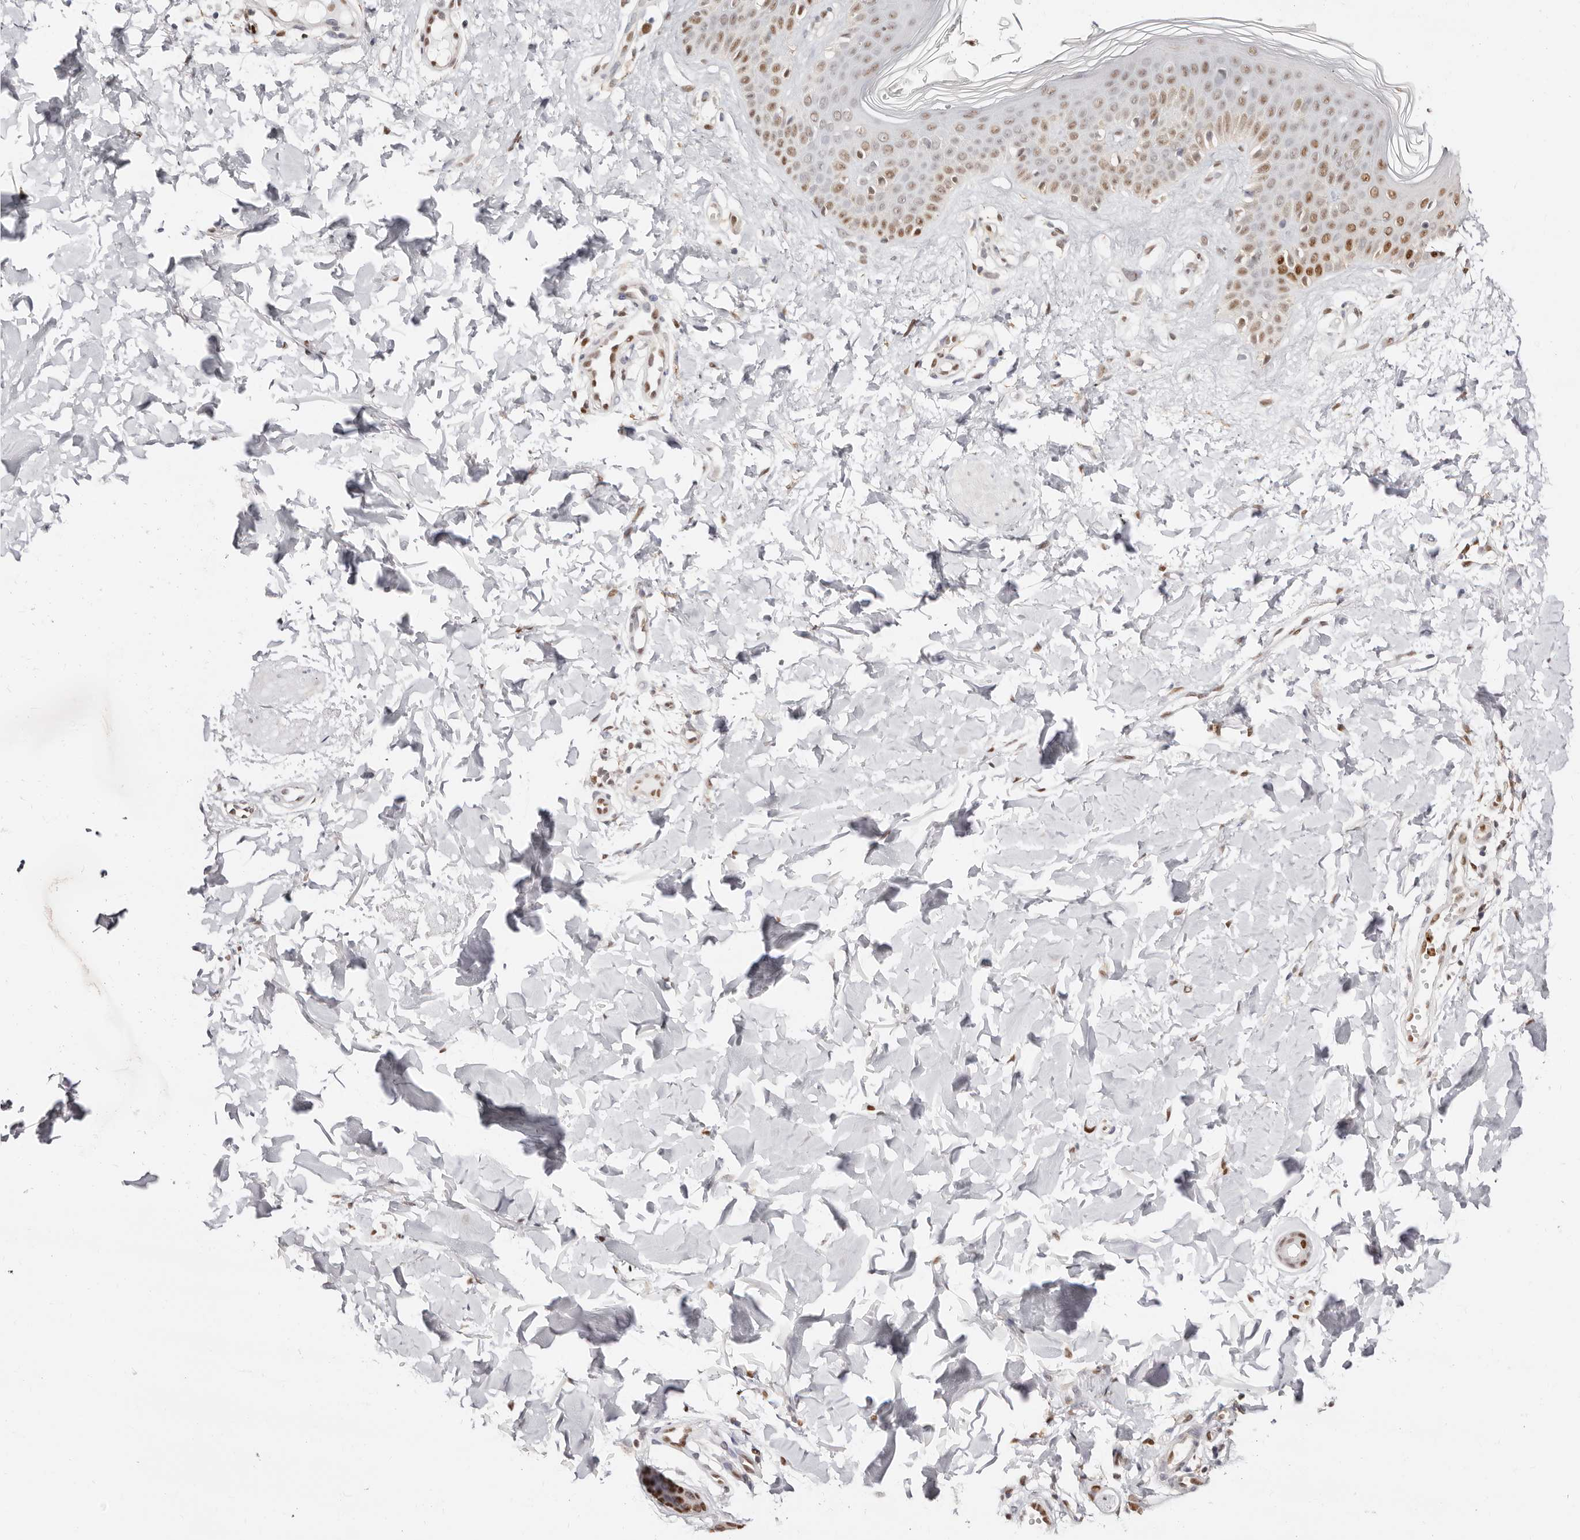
{"staining": {"intensity": "weak", "quantity": ">75%", "location": "nuclear"}, "tissue": "skin", "cell_type": "Fibroblasts", "image_type": "normal", "snomed": [{"axis": "morphology", "description": "Normal tissue, NOS"}, {"axis": "topography", "description": "Skin"}], "caption": "Immunohistochemistry (DAB) staining of normal human skin exhibits weak nuclear protein positivity in approximately >75% of fibroblasts.", "gene": "TKT", "patient": {"sex": "male", "age": 37}}